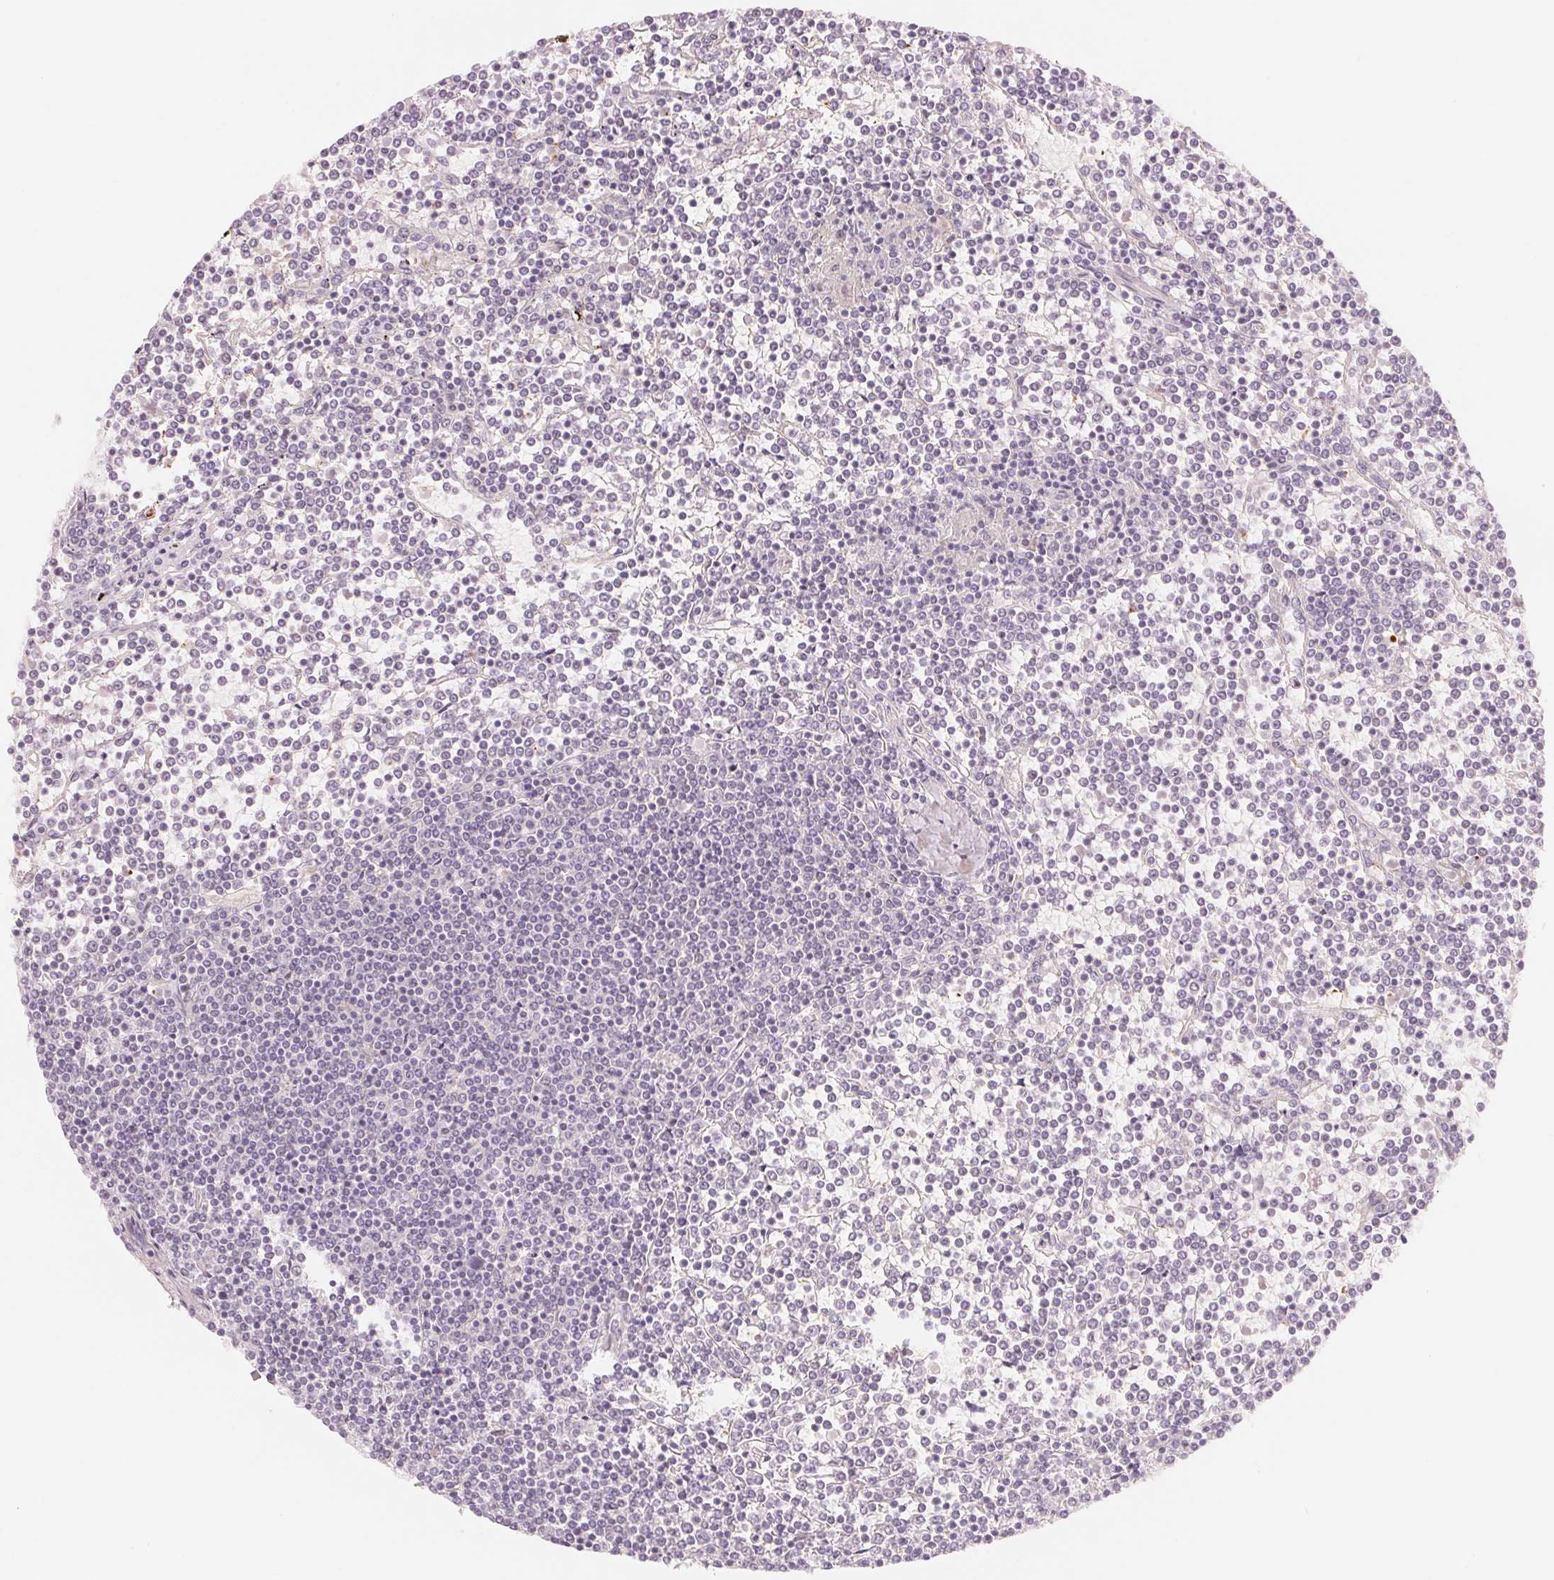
{"staining": {"intensity": "negative", "quantity": "none", "location": "none"}, "tissue": "lymphoma", "cell_type": "Tumor cells", "image_type": "cancer", "snomed": [{"axis": "morphology", "description": "Malignant lymphoma, non-Hodgkin's type, Low grade"}, {"axis": "topography", "description": "Spleen"}], "caption": "This micrograph is of malignant lymphoma, non-Hodgkin's type (low-grade) stained with IHC to label a protein in brown with the nuclei are counter-stained blue. There is no staining in tumor cells. (Stains: DAB (3,3'-diaminobenzidine) immunohistochemistry with hematoxylin counter stain, Microscopy: brightfield microscopy at high magnification).", "gene": "CFHR2", "patient": {"sex": "female", "age": 19}}